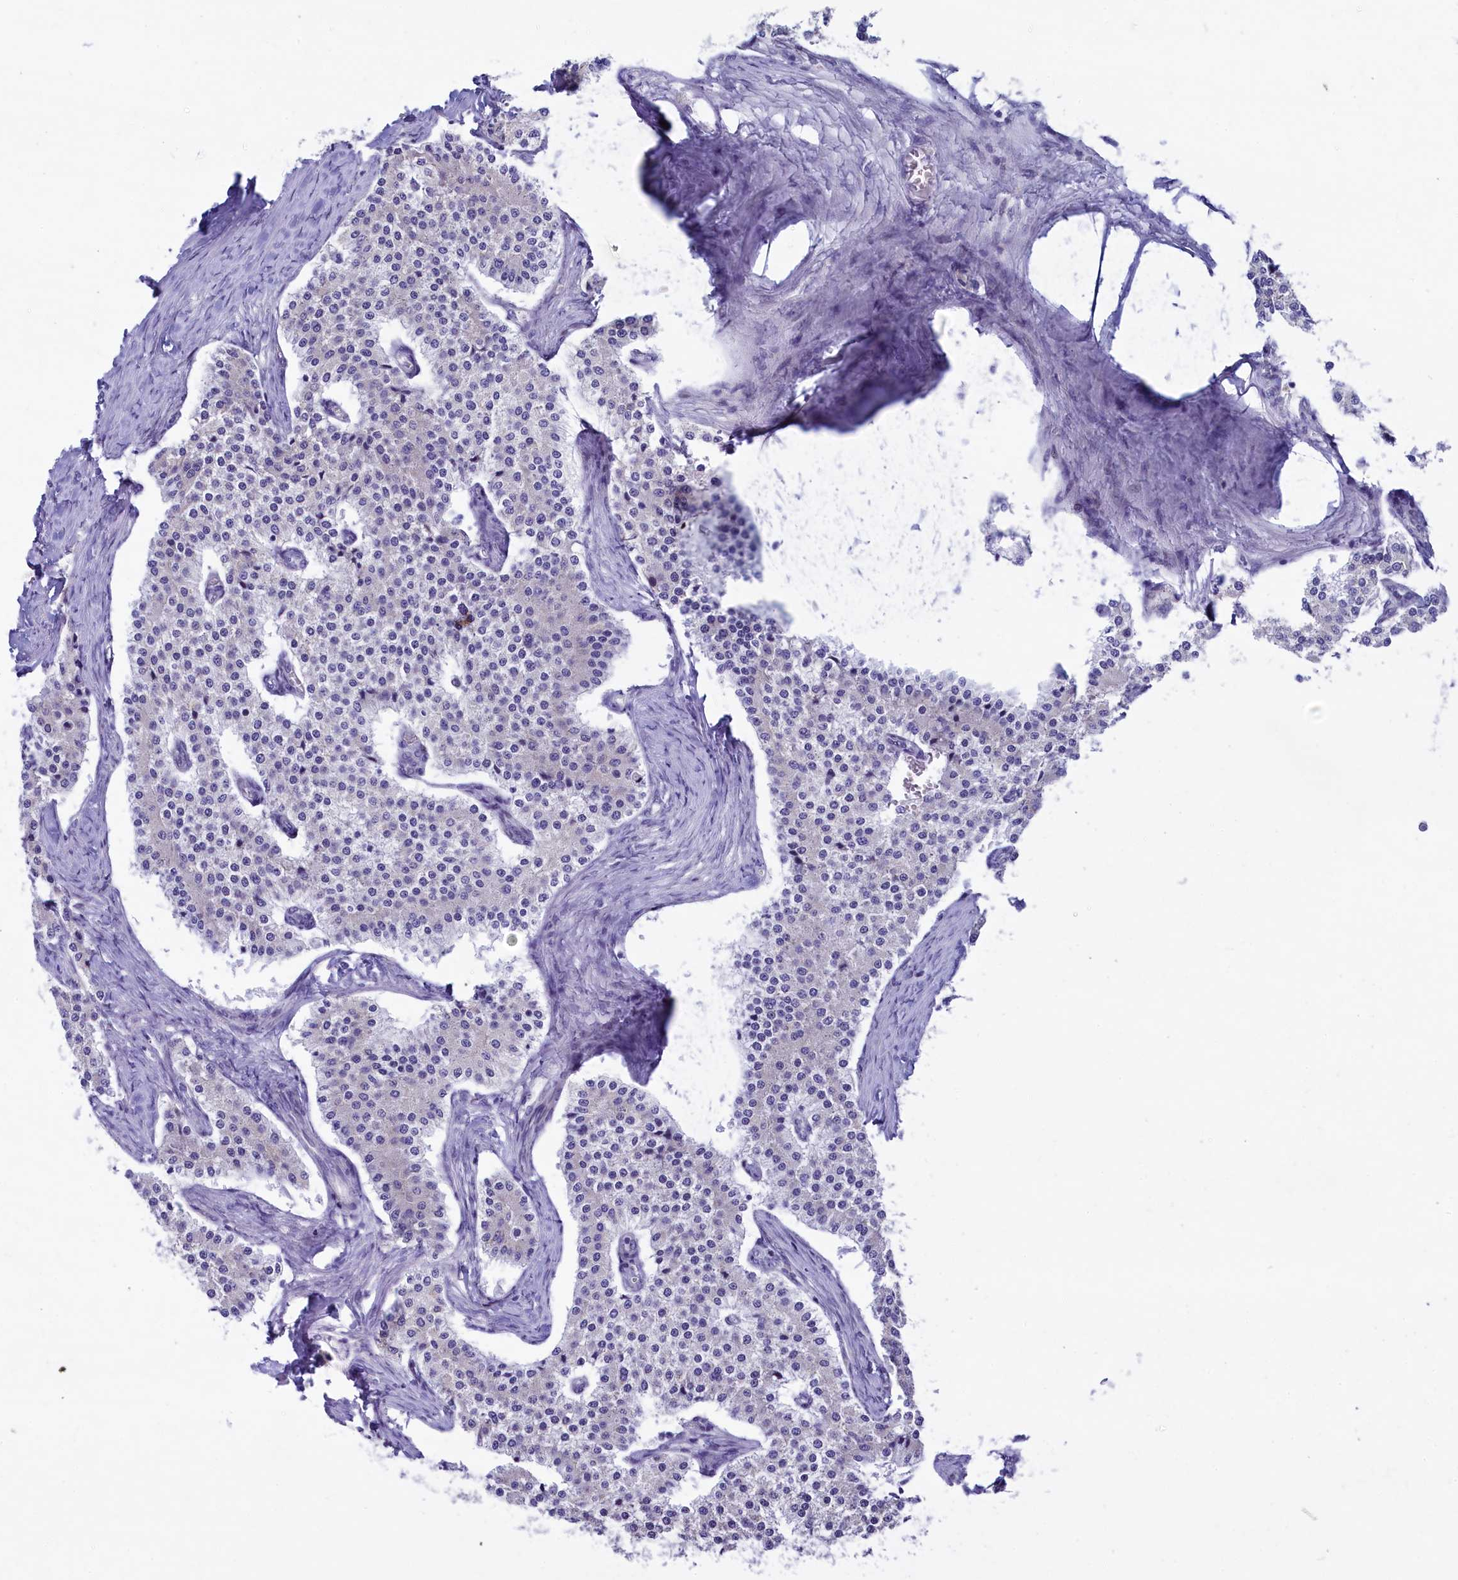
{"staining": {"intensity": "negative", "quantity": "none", "location": "none"}, "tissue": "carcinoid", "cell_type": "Tumor cells", "image_type": "cancer", "snomed": [{"axis": "morphology", "description": "Carcinoid, malignant, NOS"}, {"axis": "topography", "description": "Colon"}], "caption": "Immunohistochemistry (IHC) image of human carcinoid stained for a protein (brown), which reveals no positivity in tumor cells.", "gene": "KRBOX5", "patient": {"sex": "female", "age": 52}}